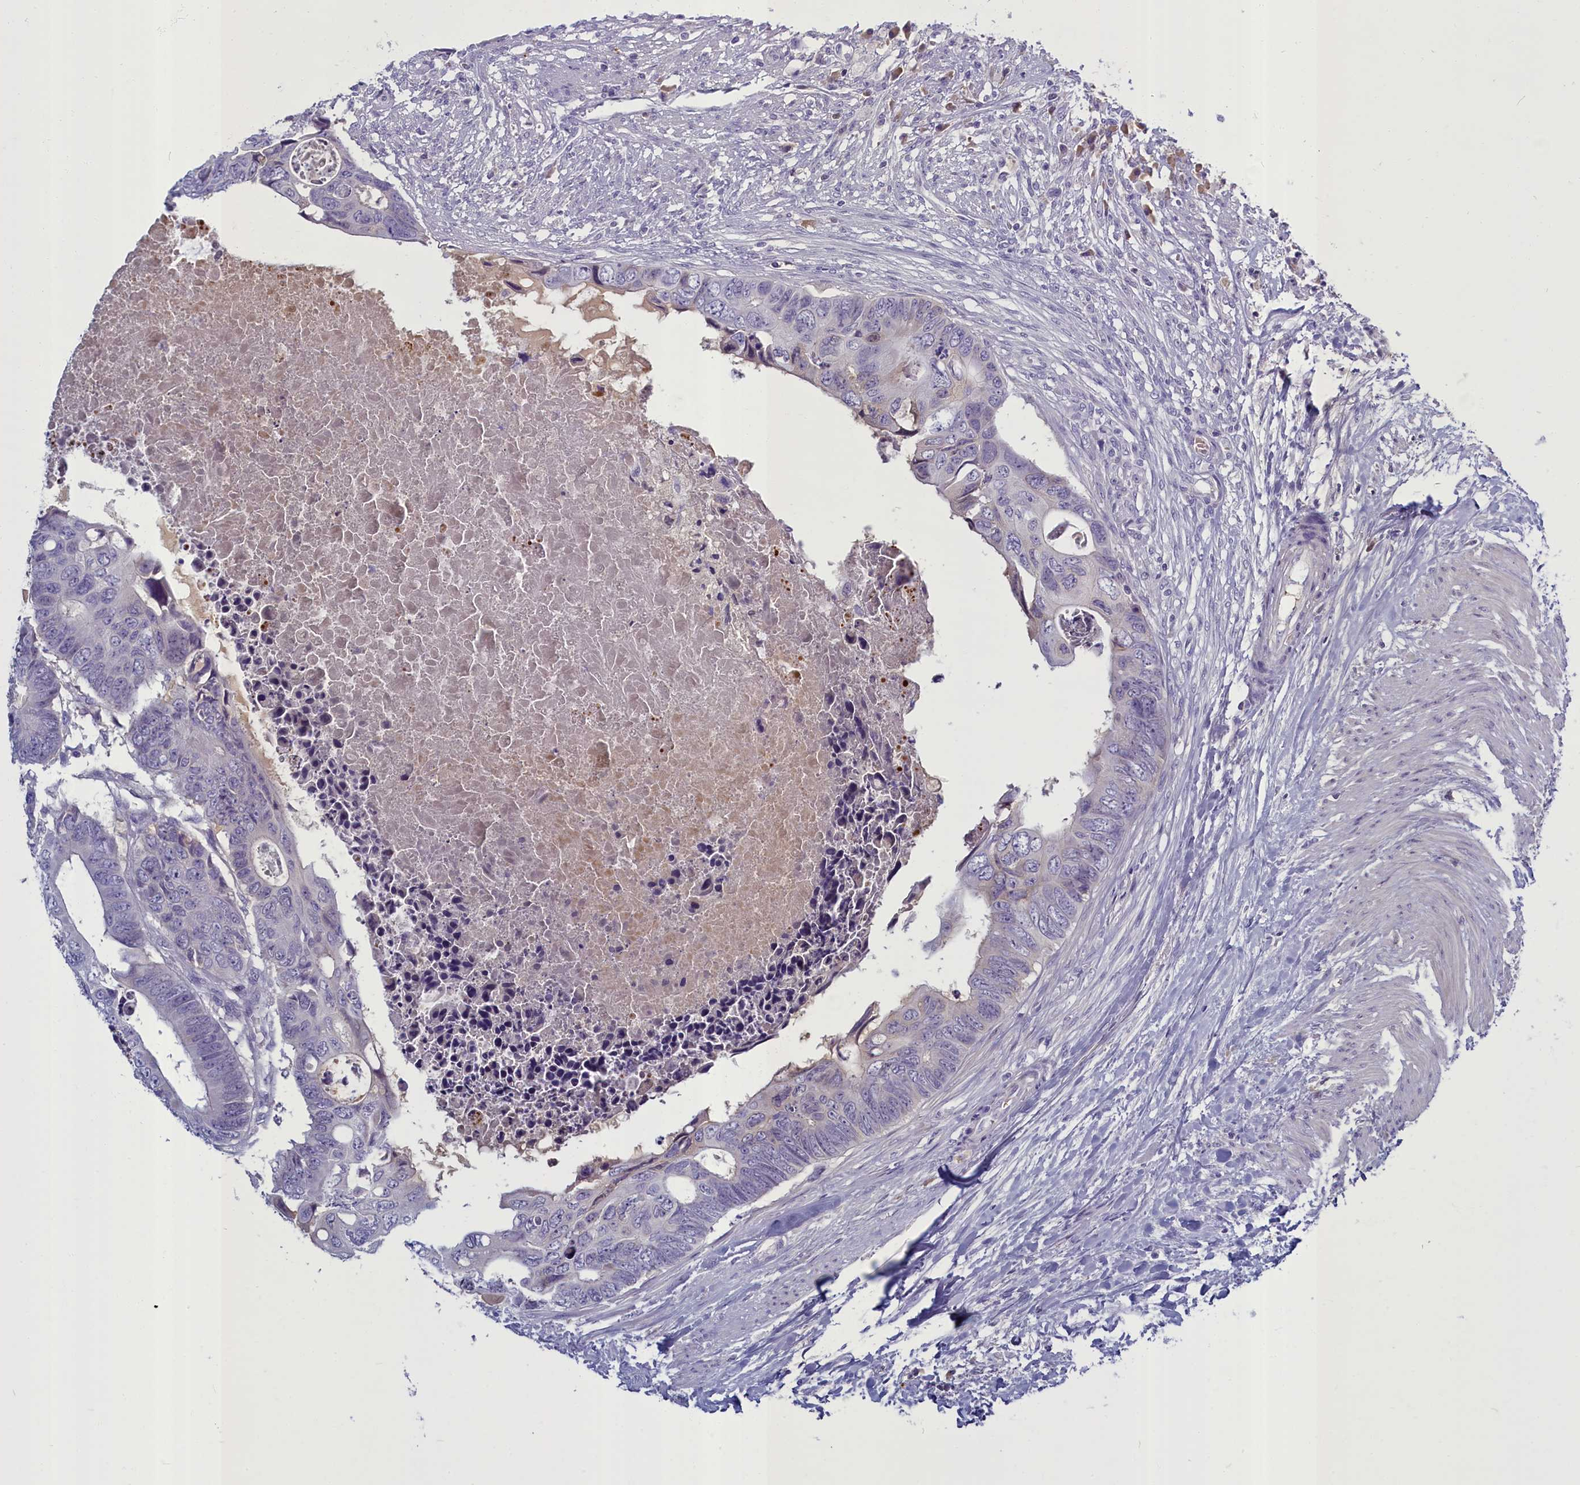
{"staining": {"intensity": "negative", "quantity": "none", "location": "none"}, "tissue": "colorectal cancer", "cell_type": "Tumor cells", "image_type": "cancer", "snomed": [{"axis": "morphology", "description": "Adenocarcinoma, NOS"}, {"axis": "topography", "description": "Rectum"}], "caption": "Human colorectal cancer stained for a protein using IHC displays no staining in tumor cells.", "gene": "SV2C", "patient": {"sex": "female", "age": 78}}